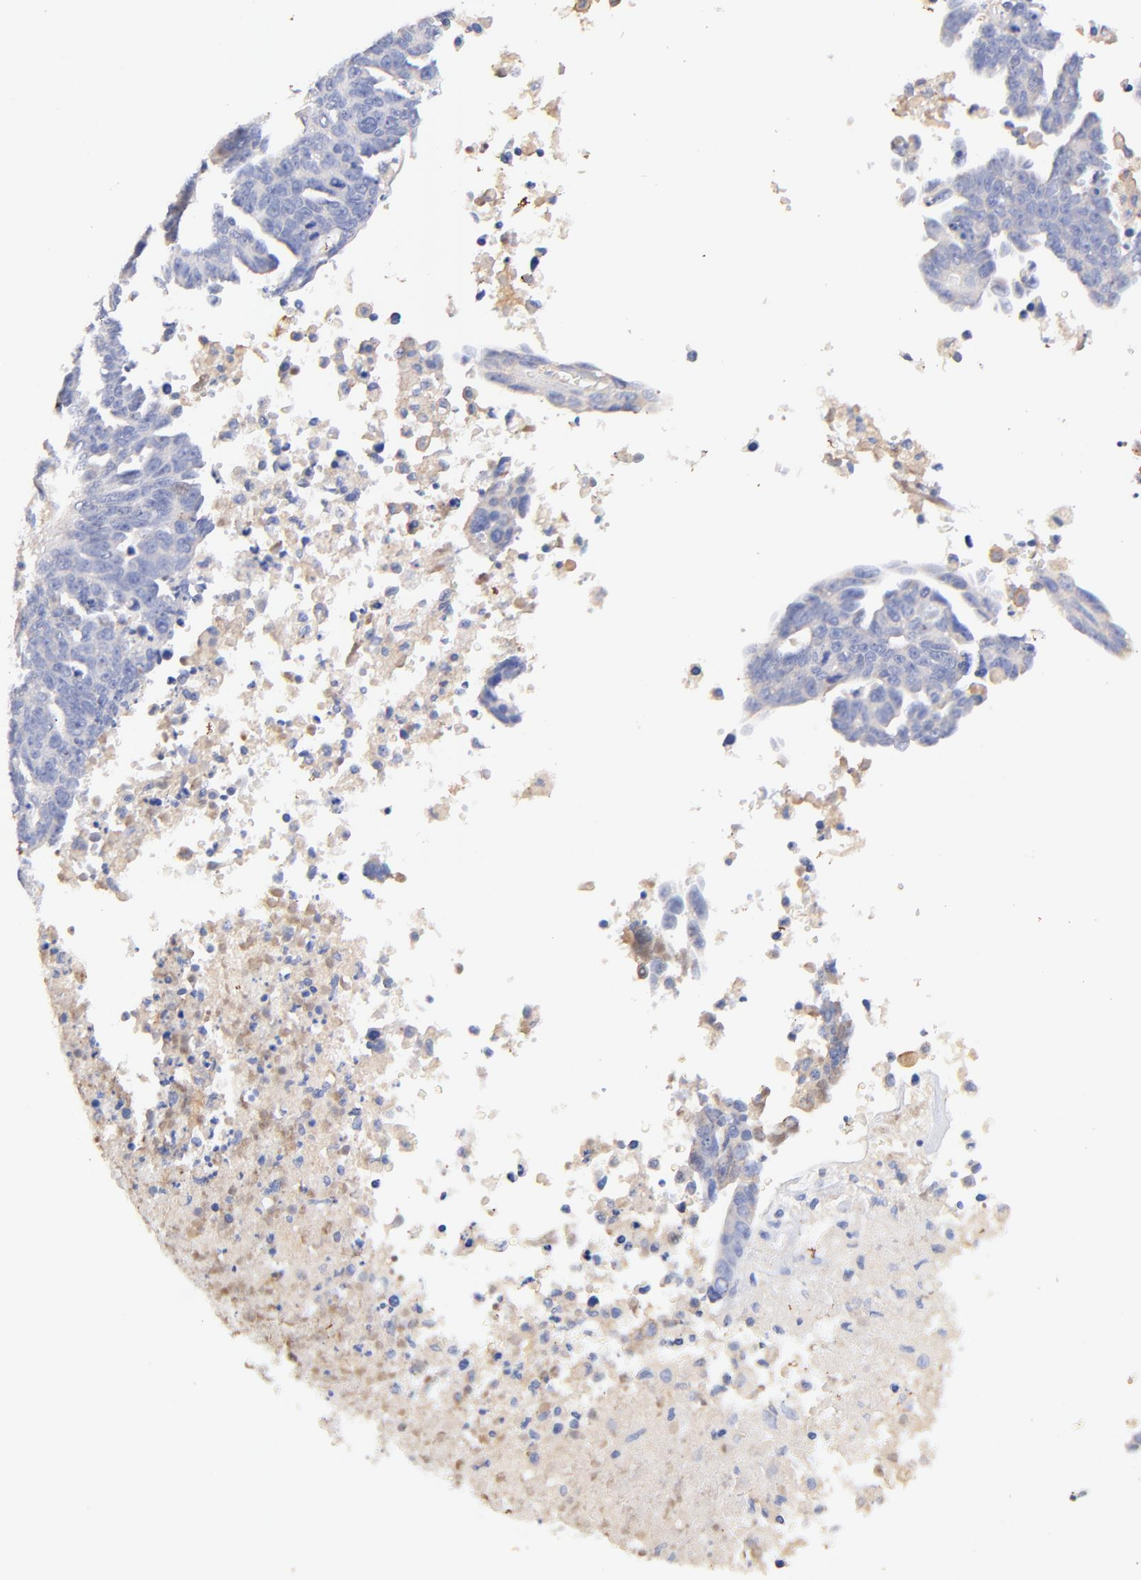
{"staining": {"intensity": "negative", "quantity": "none", "location": "none"}, "tissue": "ovarian cancer", "cell_type": "Tumor cells", "image_type": "cancer", "snomed": [{"axis": "morphology", "description": "Carcinoma, endometroid"}, {"axis": "morphology", "description": "Cystadenocarcinoma, serous, NOS"}, {"axis": "topography", "description": "Ovary"}], "caption": "The histopathology image demonstrates no significant expression in tumor cells of ovarian cancer.", "gene": "IGLV7-43", "patient": {"sex": "female", "age": 45}}